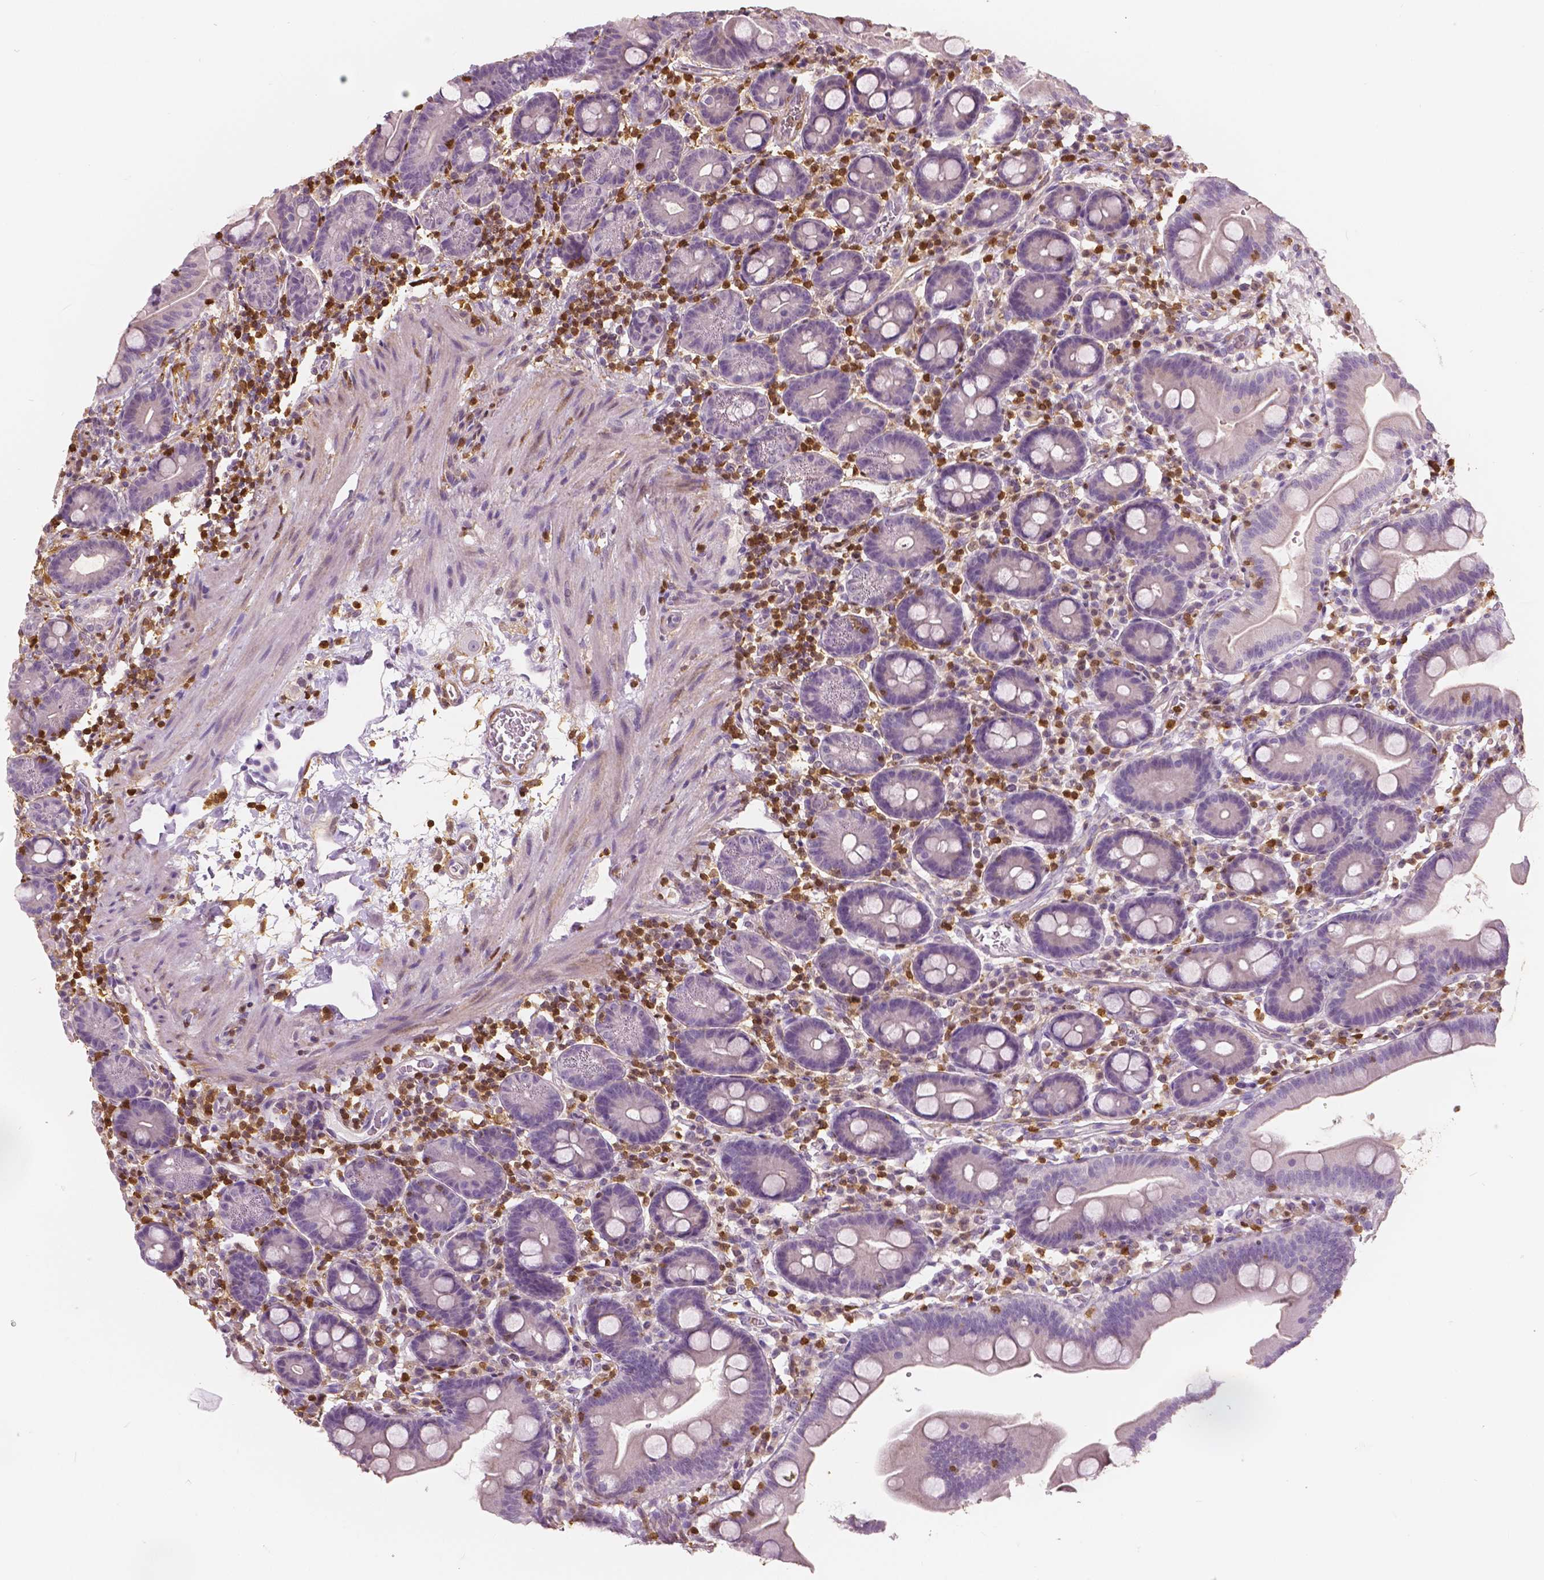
{"staining": {"intensity": "negative", "quantity": "none", "location": "none"}, "tissue": "duodenum", "cell_type": "Glandular cells", "image_type": "normal", "snomed": [{"axis": "morphology", "description": "Normal tissue, NOS"}, {"axis": "topography", "description": "Pancreas"}, {"axis": "topography", "description": "Duodenum"}], "caption": "High magnification brightfield microscopy of benign duodenum stained with DAB (brown) and counterstained with hematoxylin (blue): glandular cells show no significant expression. (IHC, brightfield microscopy, high magnification).", "gene": "S100A4", "patient": {"sex": "male", "age": 59}}